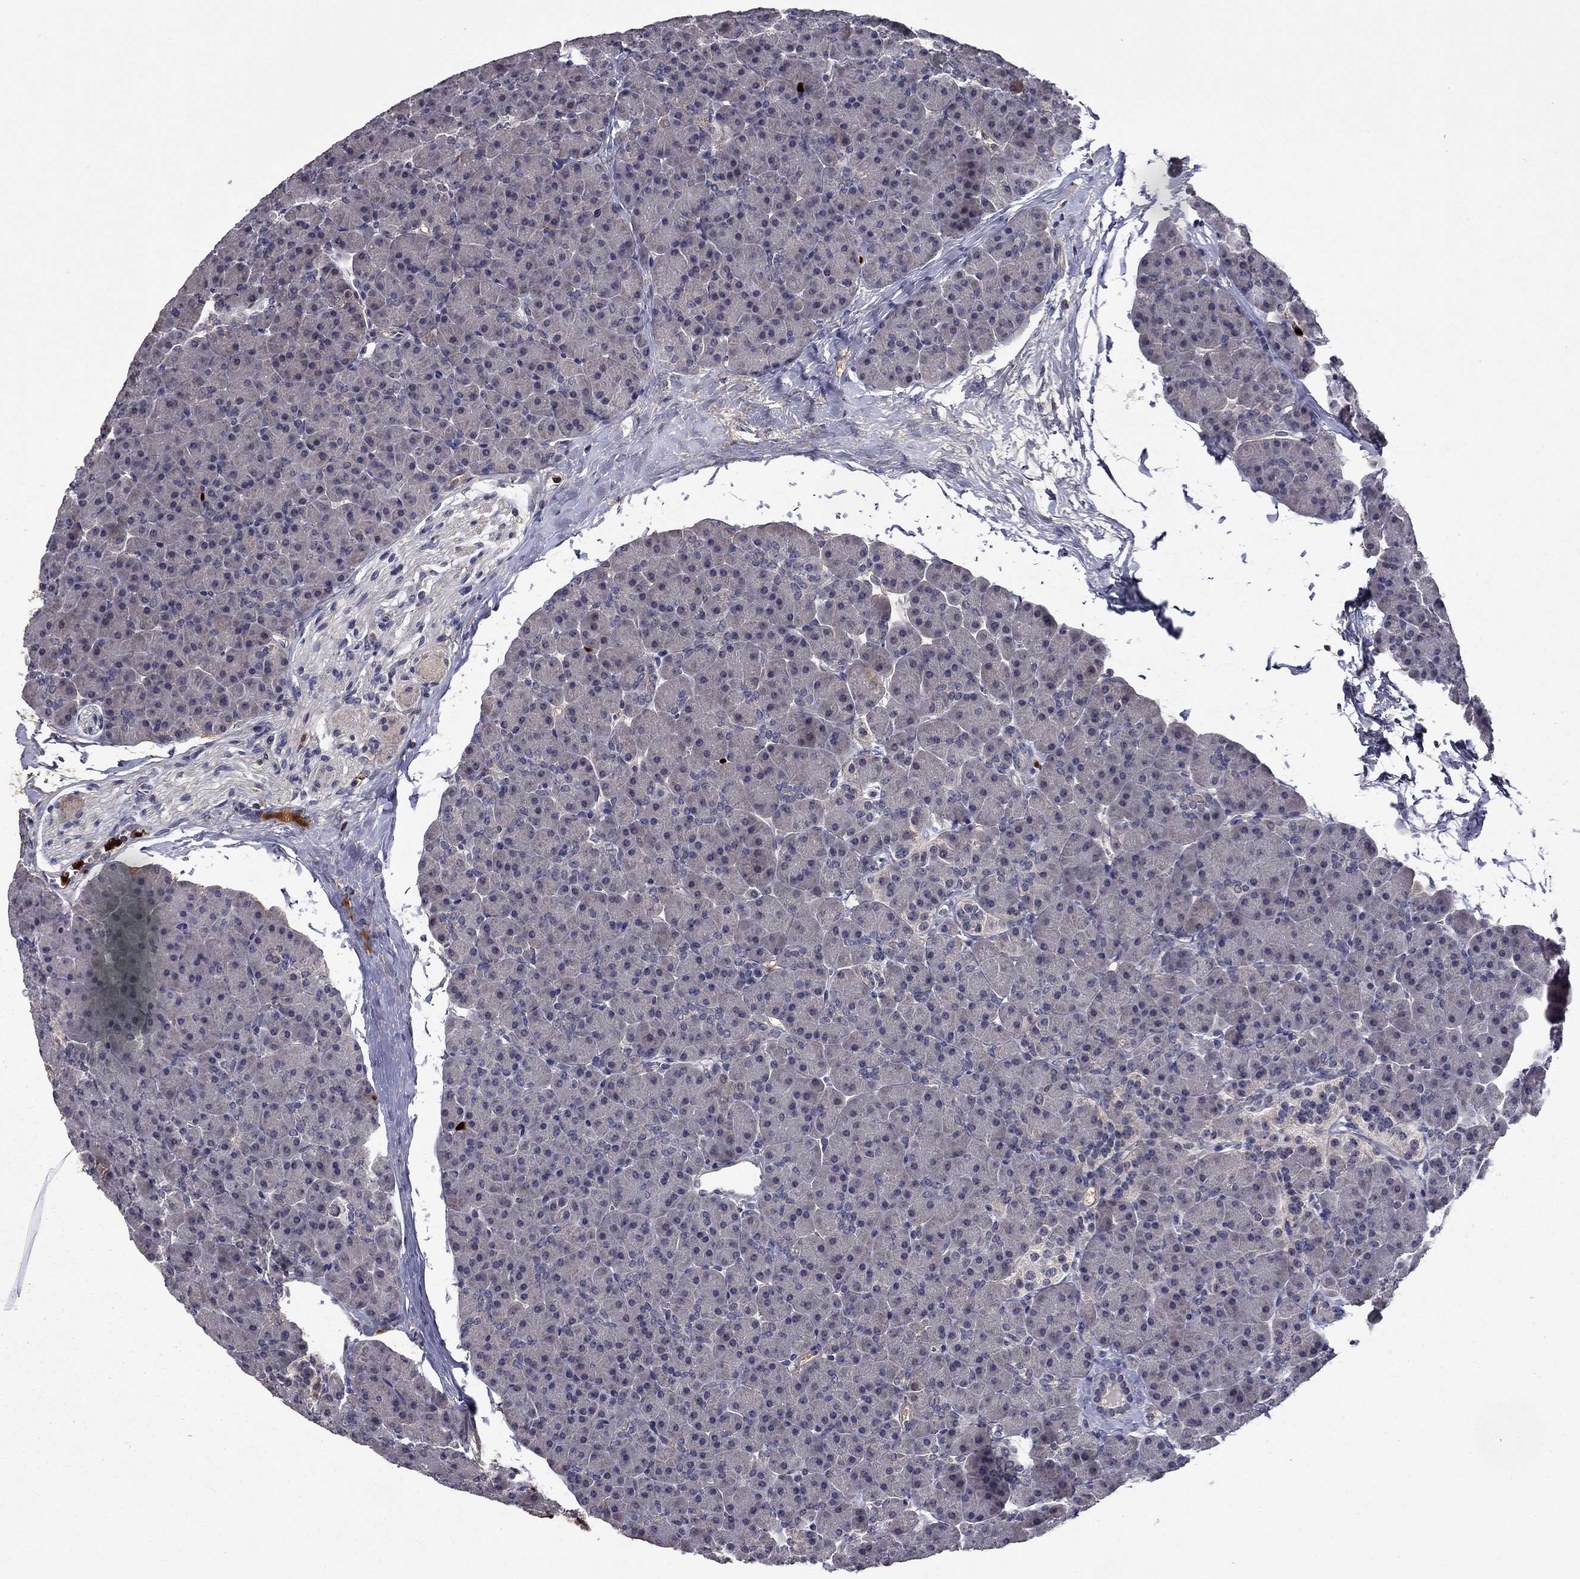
{"staining": {"intensity": "negative", "quantity": "none", "location": "none"}, "tissue": "pancreas", "cell_type": "Exocrine glandular cells", "image_type": "normal", "snomed": [{"axis": "morphology", "description": "Normal tissue, NOS"}, {"axis": "topography", "description": "Pancreas"}], "caption": "Immunohistochemistry (IHC) photomicrograph of benign pancreas: pancreas stained with DAB (3,3'-diaminobenzidine) reveals no significant protein positivity in exocrine glandular cells. The staining was performed using DAB to visualize the protein expression in brown, while the nuclei were stained in blue with hematoxylin (Magnification: 20x).", "gene": "SATB1", "patient": {"sex": "female", "age": 44}}